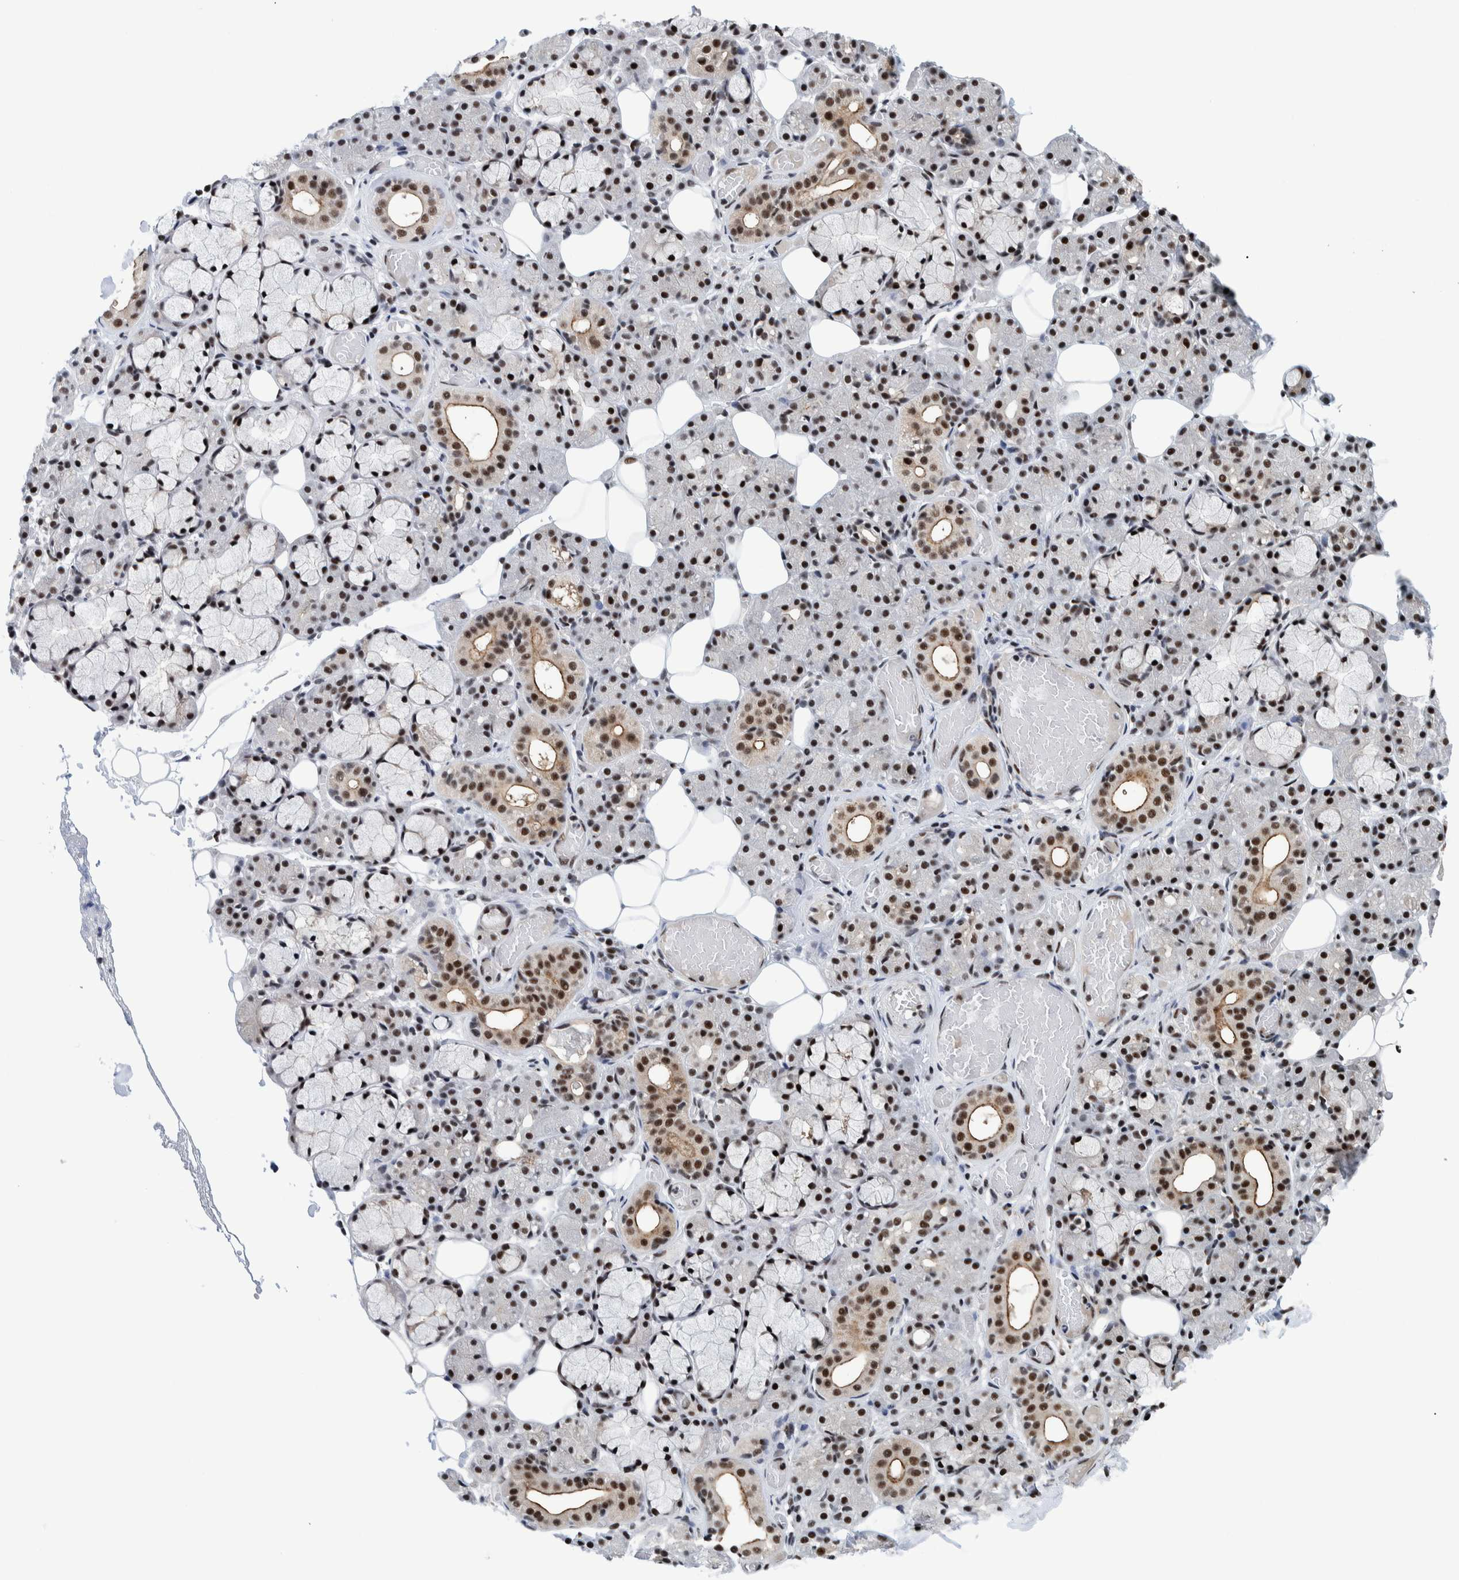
{"staining": {"intensity": "strong", "quantity": ">75%", "location": "cytoplasmic/membranous,nuclear"}, "tissue": "salivary gland", "cell_type": "Glandular cells", "image_type": "normal", "snomed": [{"axis": "morphology", "description": "Normal tissue, NOS"}, {"axis": "topography", "description": "Salivary gland"}], "caption": "Immunohistochemistry micrograph of normal human salivary gland stained for a protein (brown), which displays high levels of strong cytoplasmic/membranous,nuclear positivity in approximately >75% of glandular cells.", "gene": "EFTUD2", "patient": {"sex": "male", "age": 63}}